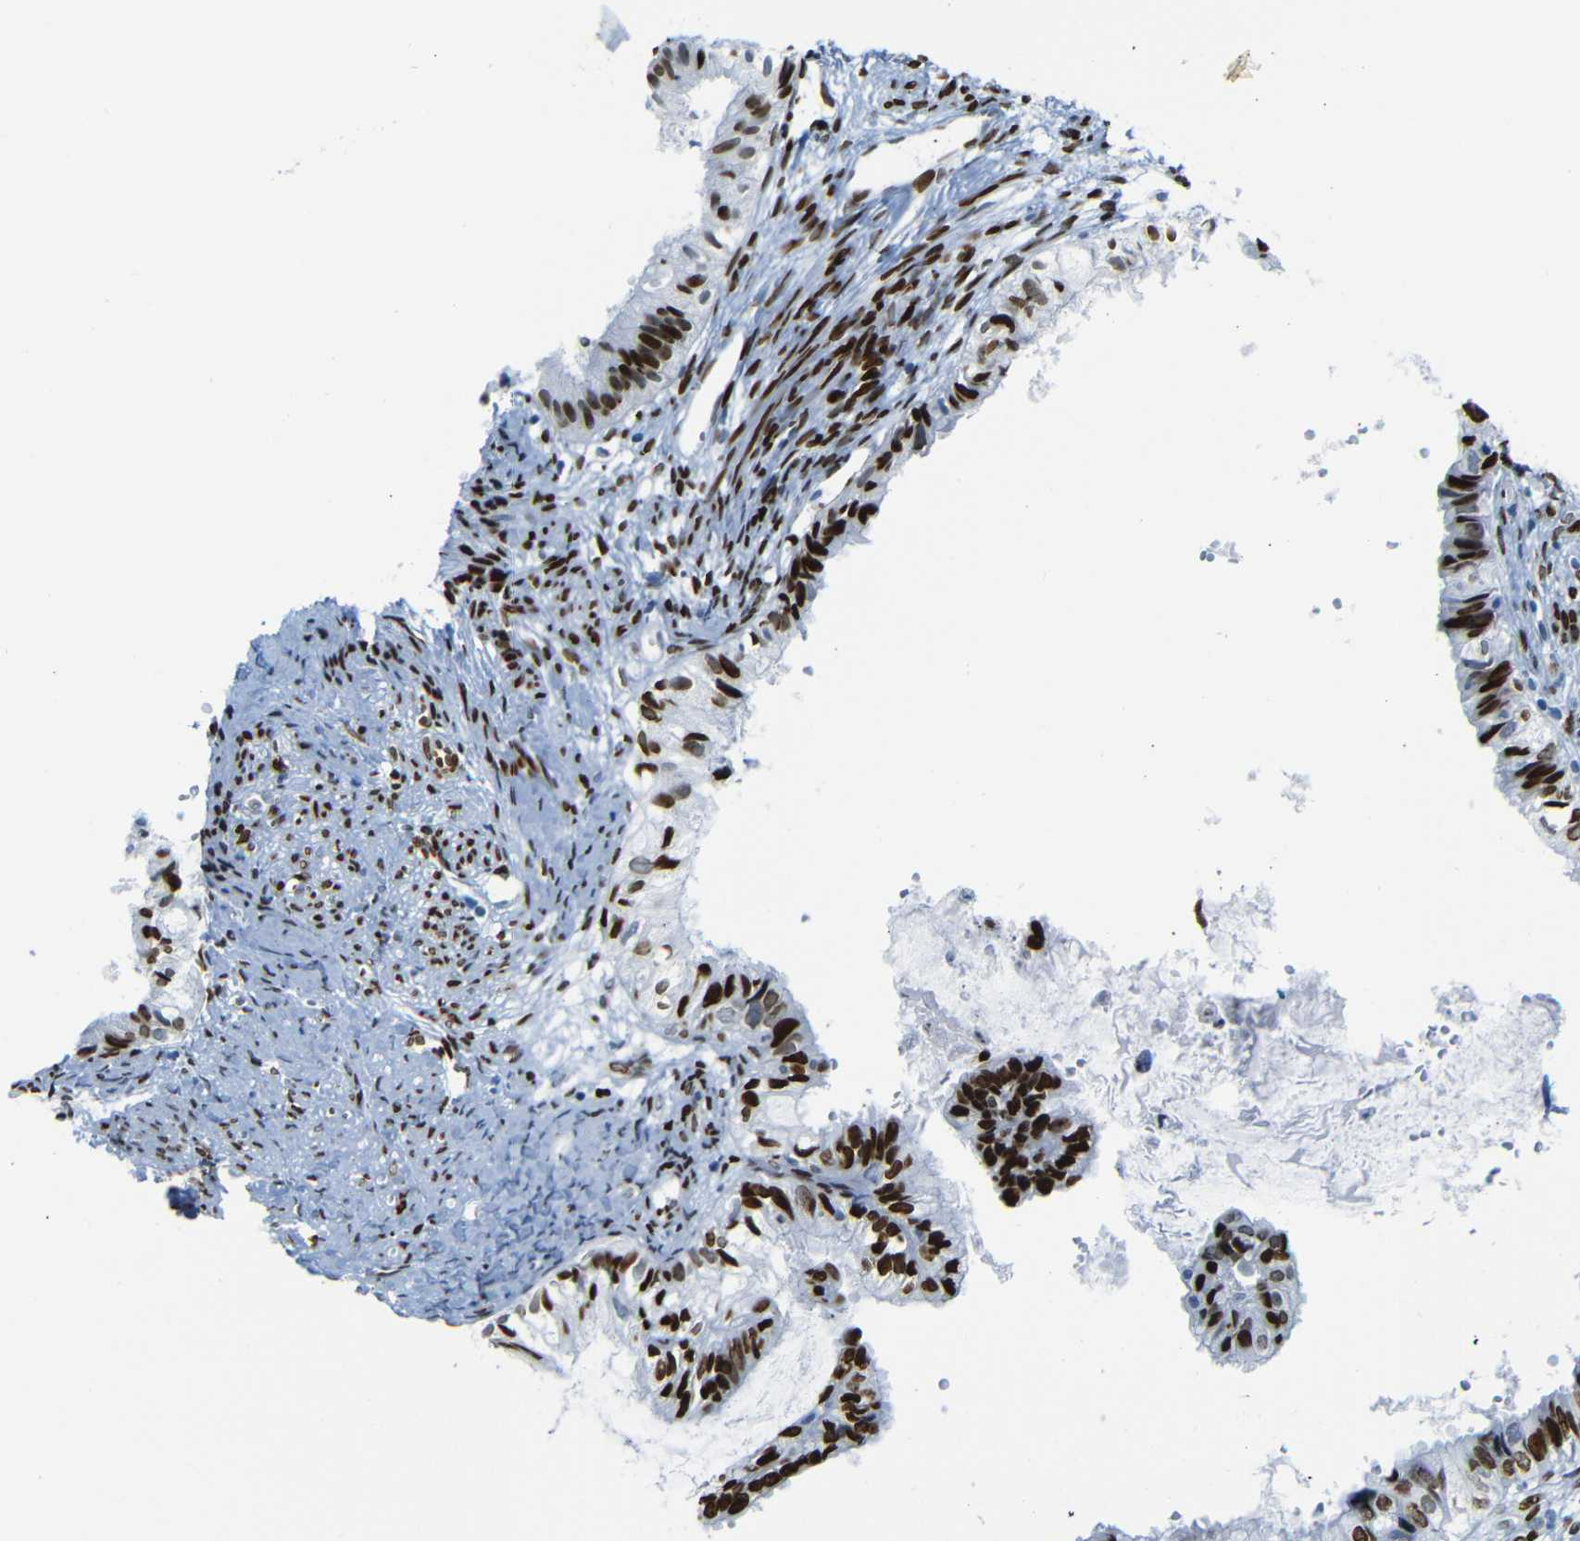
{"staining": {"intensity": "strong", "quantity": ">75%", "location": "nuclear"}, "tissue": "cervical cancer", "cell_type": "Tumor cells", "image_type": "cancer", "snomed": [{"axis": "morphology", "description": "Normal tissue, NOS"}, {"axis": "morphology", "description": "Adenocarcinoma, NOS"}, {"axis": "topography", "description": "Cervix"}, {"axis": "topography", "description": "Endometrium"}], "caption": "About >75% of tumor cells in human cervical cancer exhibit strong nuclear protein positivity as visualized by brown immunohistochemical staining.", "gene": "NPIPB15", "patient": {"sex": "female", "age": 86}}